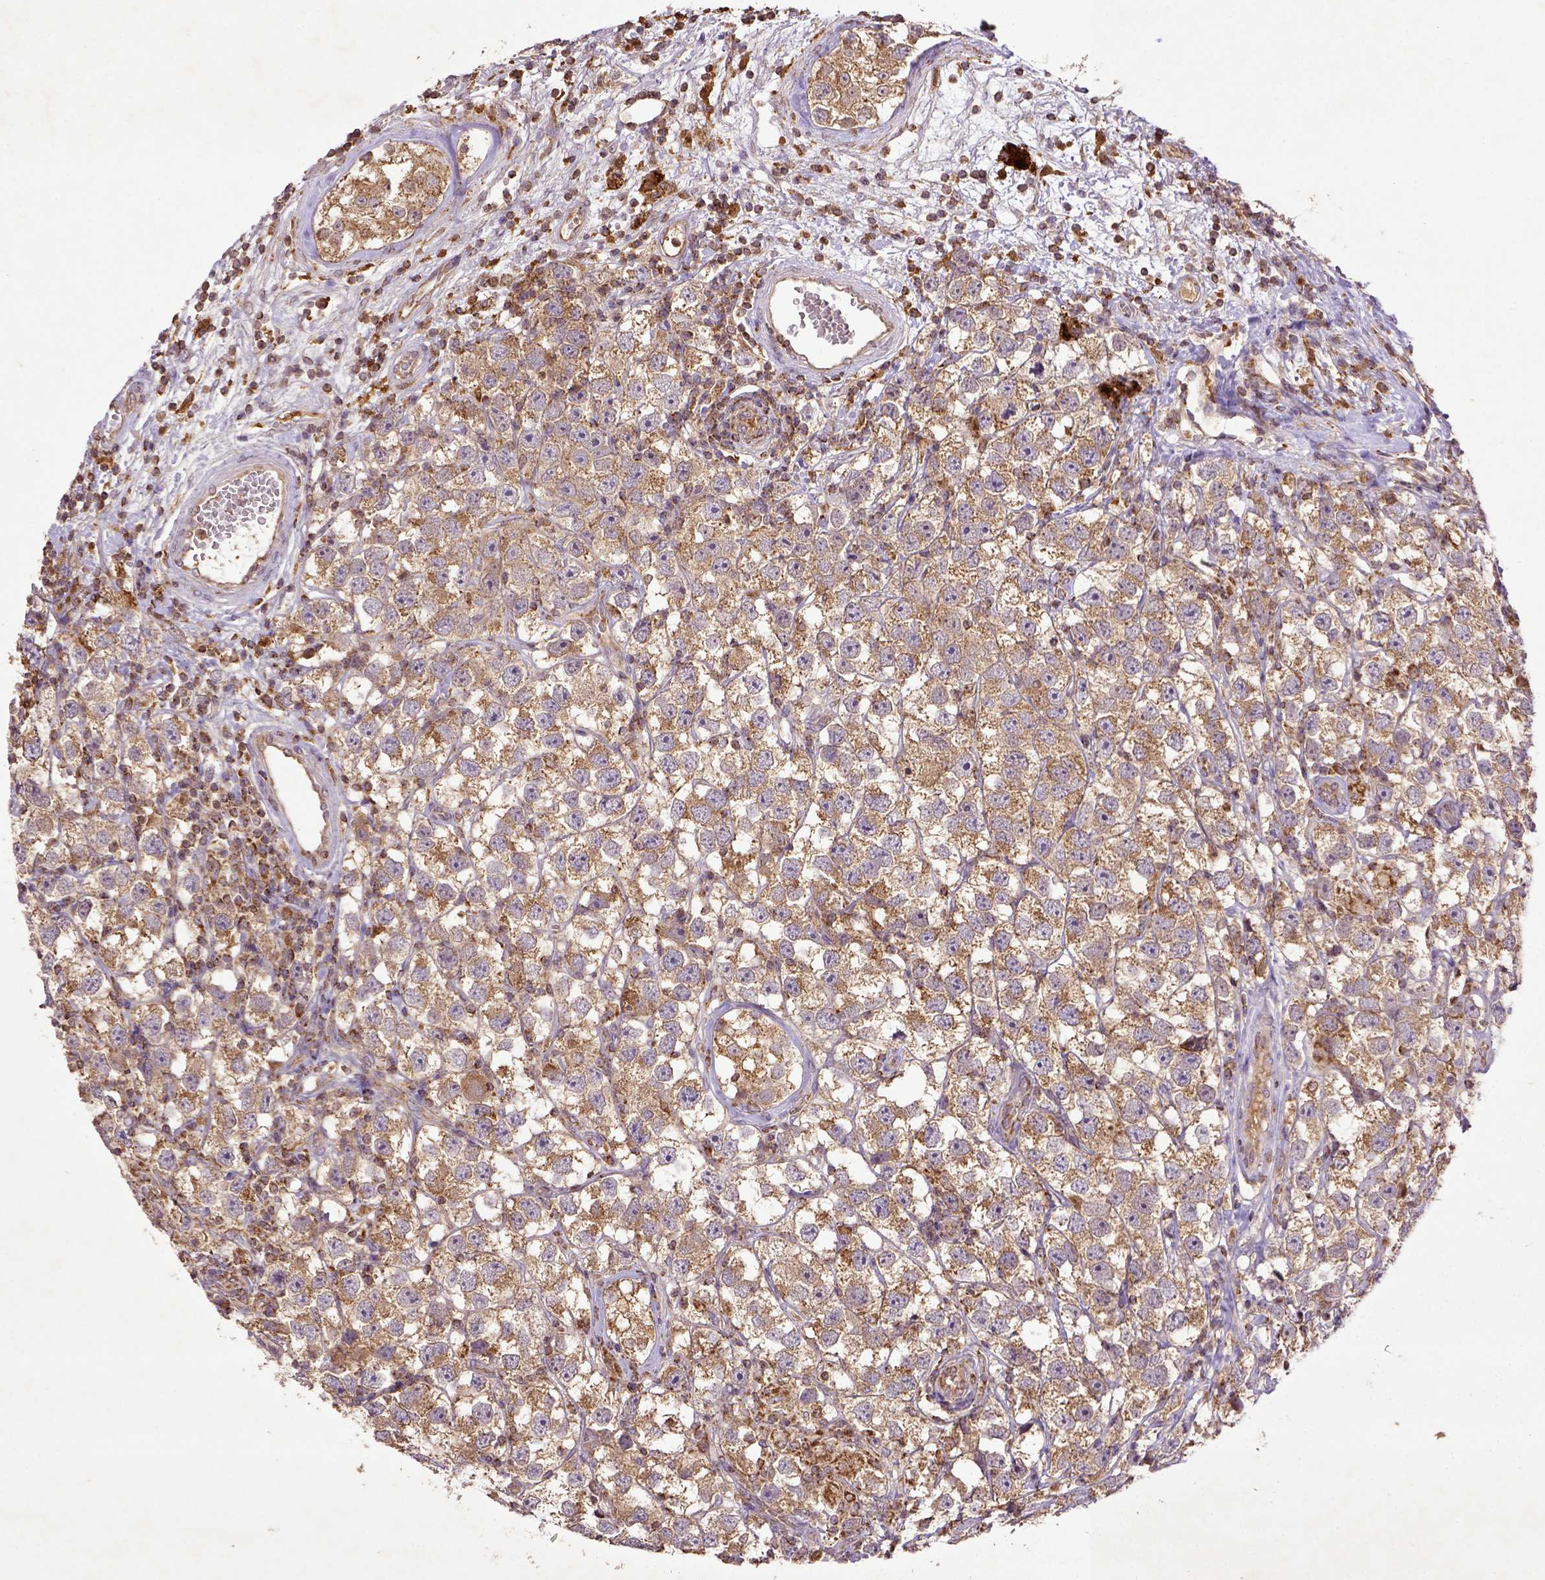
{"staining": {"intensity": "moderate", "quantity": ">75%", "location": "cytoplasmic/membranous"}, "tissue": "testis cancer", "cell_type": "Tumor cells", "image_type": "cancer", "snomed": [{"axis": "morphology", "description": "Seminoma, NOS"}, {"axis": "topography", "description": "Testis"}], "caption": "The histopathology image displays staining of testis cancer (seminoma), revealing moderate cytoplasmic/membranous protein expression (brown color) within tumor cells. (brown staining indicates protein expression, while blue staining denotes nuclei).", "gene": "MT-CO1", "patient": {"sex": "male", "age": 26}}